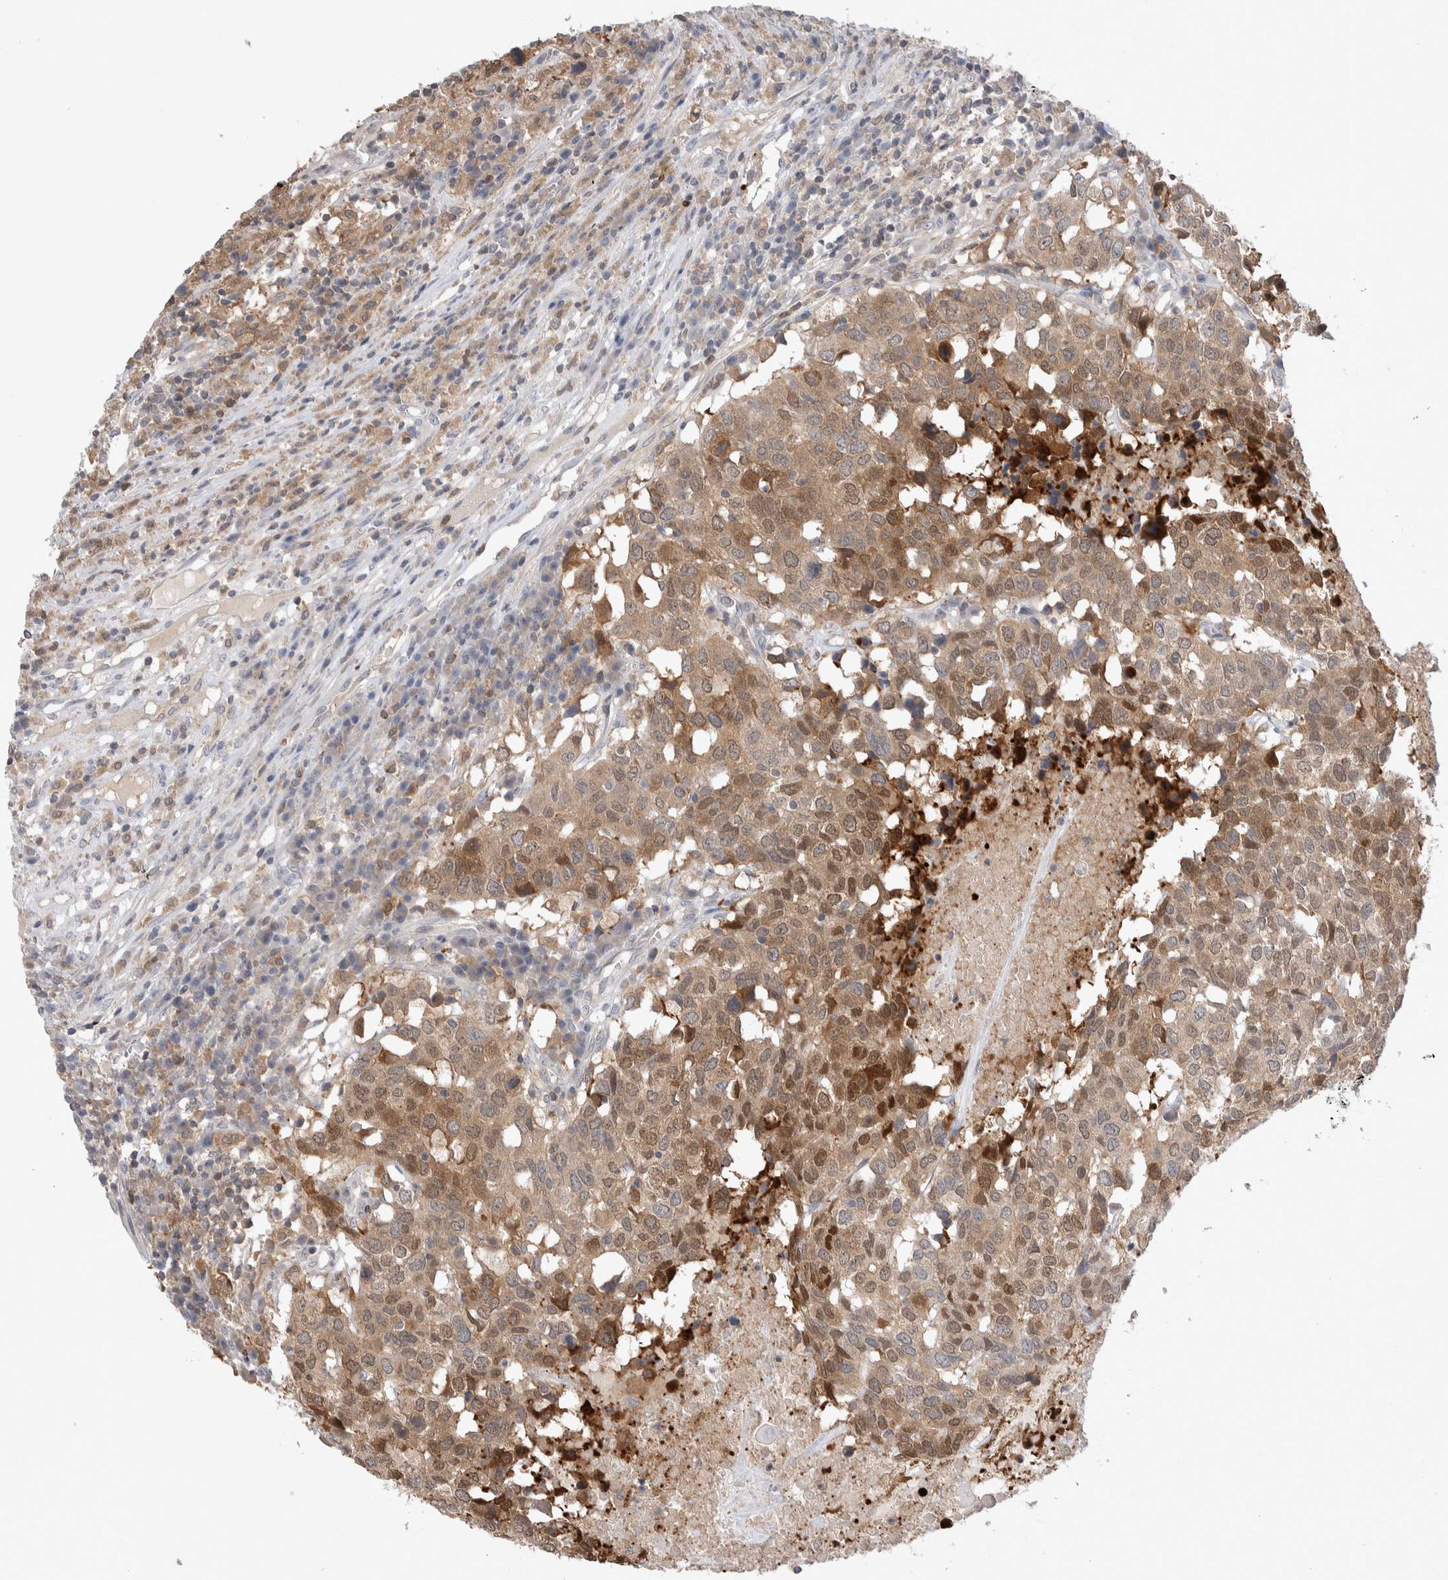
{"staining": {"intensity": "moderate", "quantity": ">75%", "location": "cytoplasmic/membranous,nuclear"}, "tissue": "head and neck cancer", "cell_type": "Tumor cells", "image_type": "cancer", "snomed": [{"axis": "morphology", "description": "Squamous cell carcinoma, NOS"}, {"axis": "topography", "description": "Head-Neck"}], "caption": "Immunohistochemical staining of human head and neck squamous cell carcinoma demonstrates medium levels of moderate cytoplasmic/membranous and nuclear protein staining in about >75% of tumor cells. (brown staining indicates protein expression, while blue staining denotes nuclei).", "gene": "HTATIP2", "patient": {"sex": "male", "age": 66}}